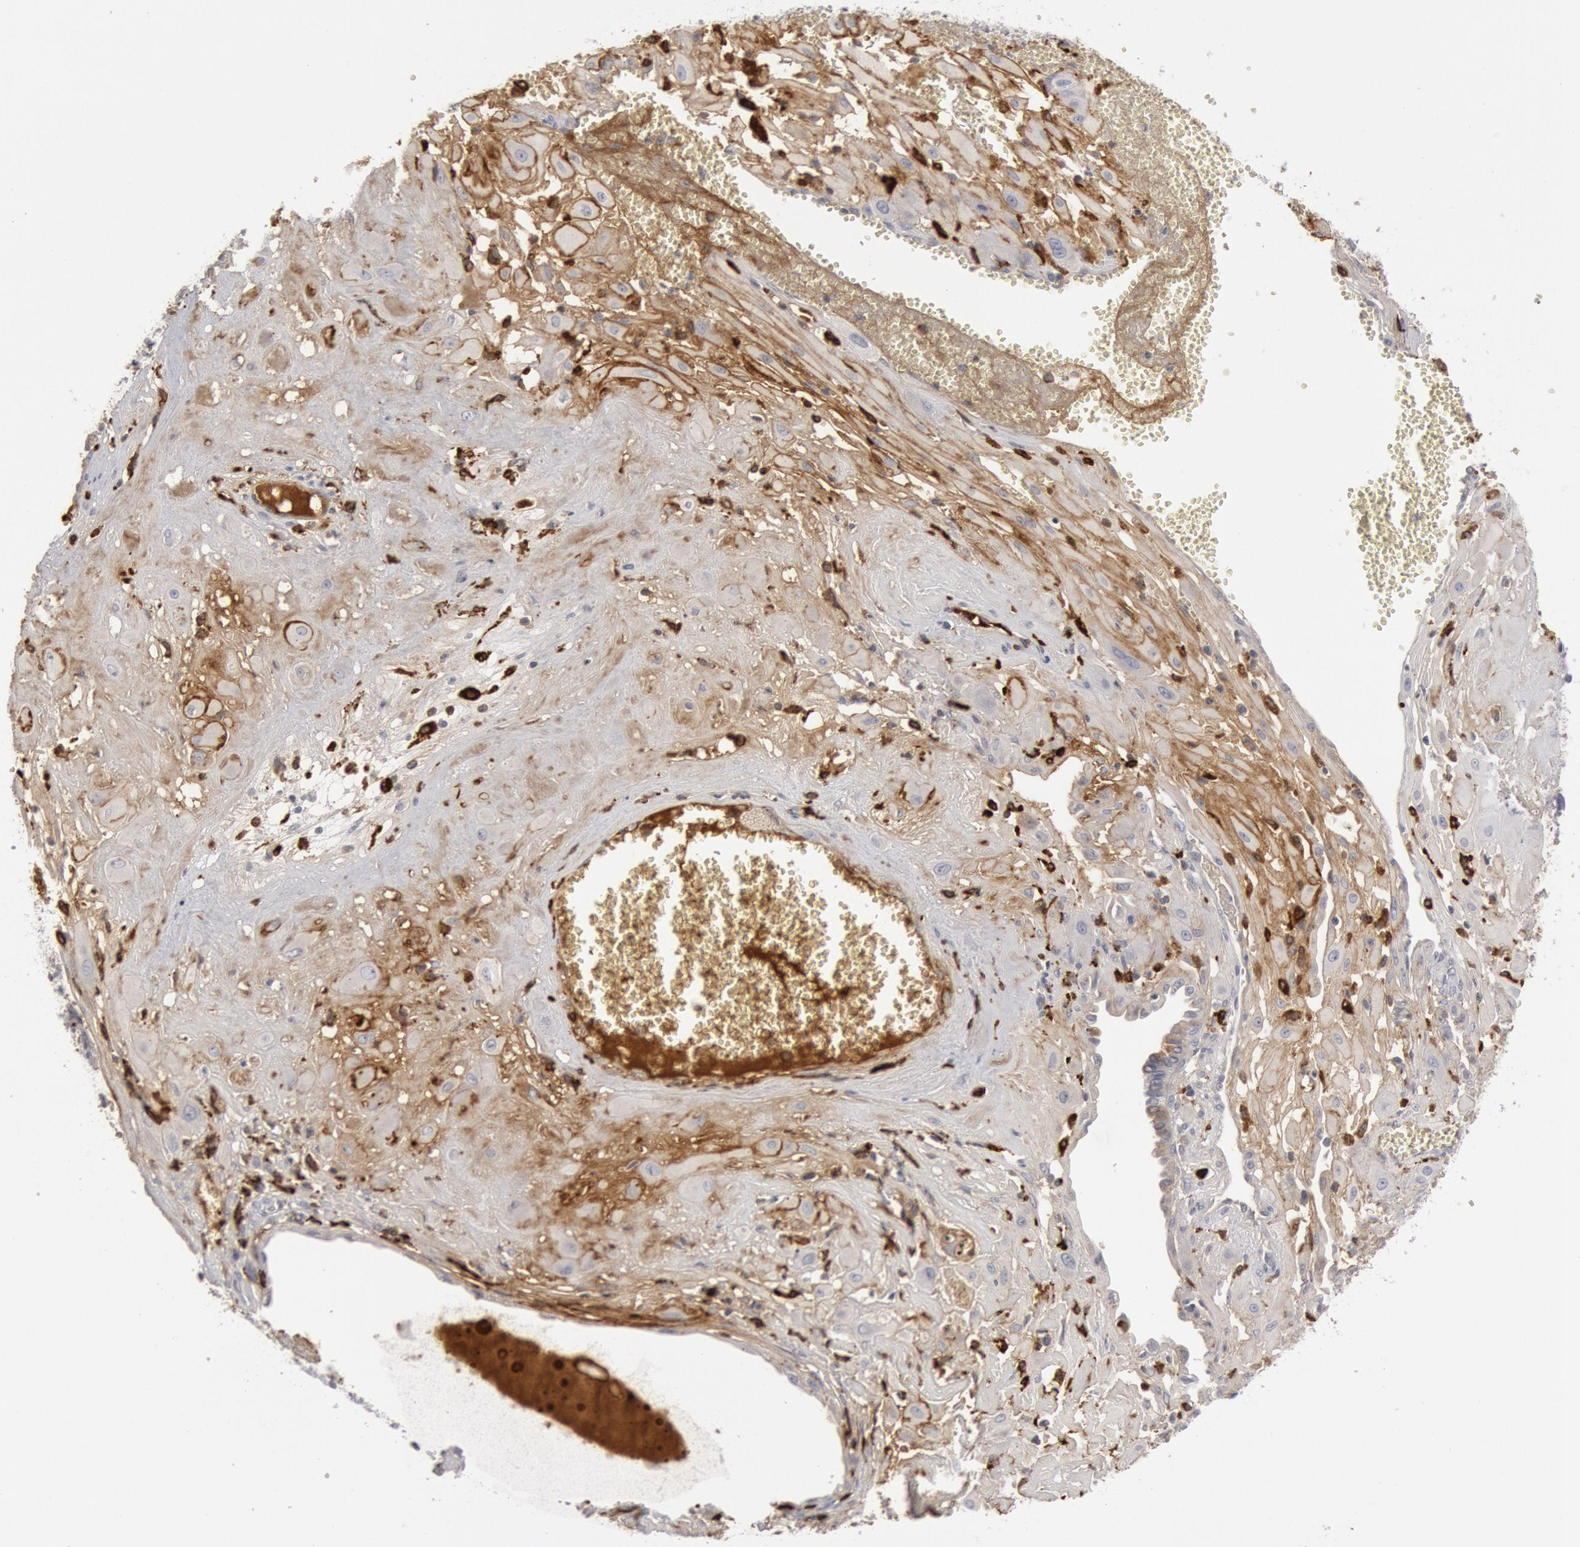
{"staining": {"intensity": "moderate", "quantity": "<25%", "location": "cytoplasmic/membranous"}, "tissue": "cervical cancer", "cell_type": "Tumor cells", "image_type": "cancer", "snomed": [{"axis": "morphology", "description": "Squamous cell carcinoma, NOS"}, {"axis": "topography", "description": "Cervix"}], "caption": "Immunohistochemistry (IHC) photomicrograph of cervical cancer (squamous cell carcinoma) stained for a protein (brown), which displays low levels of moderate cytoplasmic/membranous staining in about <25% of tumor cells.", "gene": "C1QC", "patient": {"sex": "female", "age": 34}}